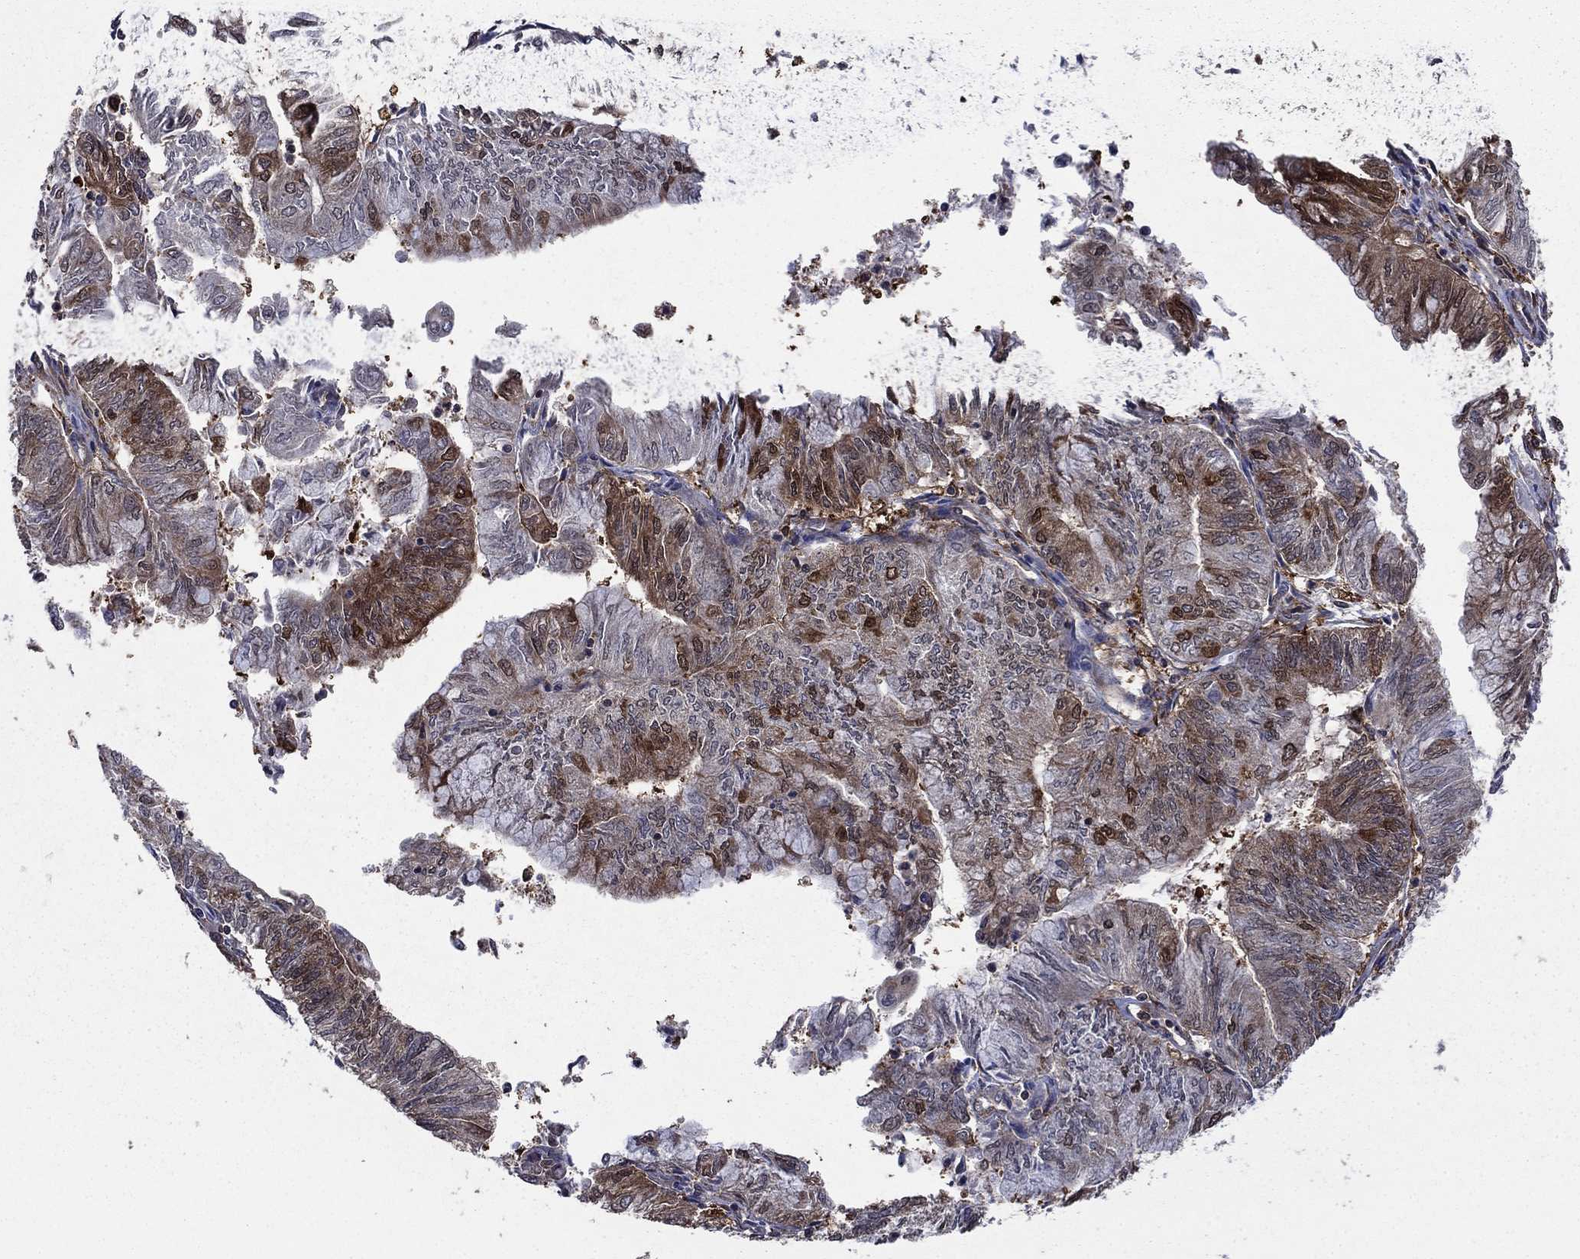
{"staining": {"intensity": "strong", "quantity": "25%-75%", "location": "cytoplasmic/membranous"}, "tissue": "endometrial cancer", "cell_type": "Tumor cells", "image_type": "cancer", "snomed": [{"axis": "morphology", "description": "Adenocarcinoma, NOS"}, {"axis": "topography", "description": "Endometrium"}], "caption": "Immunohistochemistry staining of endometrial adenocarcinoma, which exhibits high levels of strong cytoplasmic/membranous expression in approximately 25%-75% of tumor cells indicating strong cytoplasmic/membranous protein staining. The staining was performed using DAB (brown) for protein detection and nuclei were counterstained in hematoxylin (blue).", "gene": "CACYBP", "patient": {"sex": "female", "age": 59}}